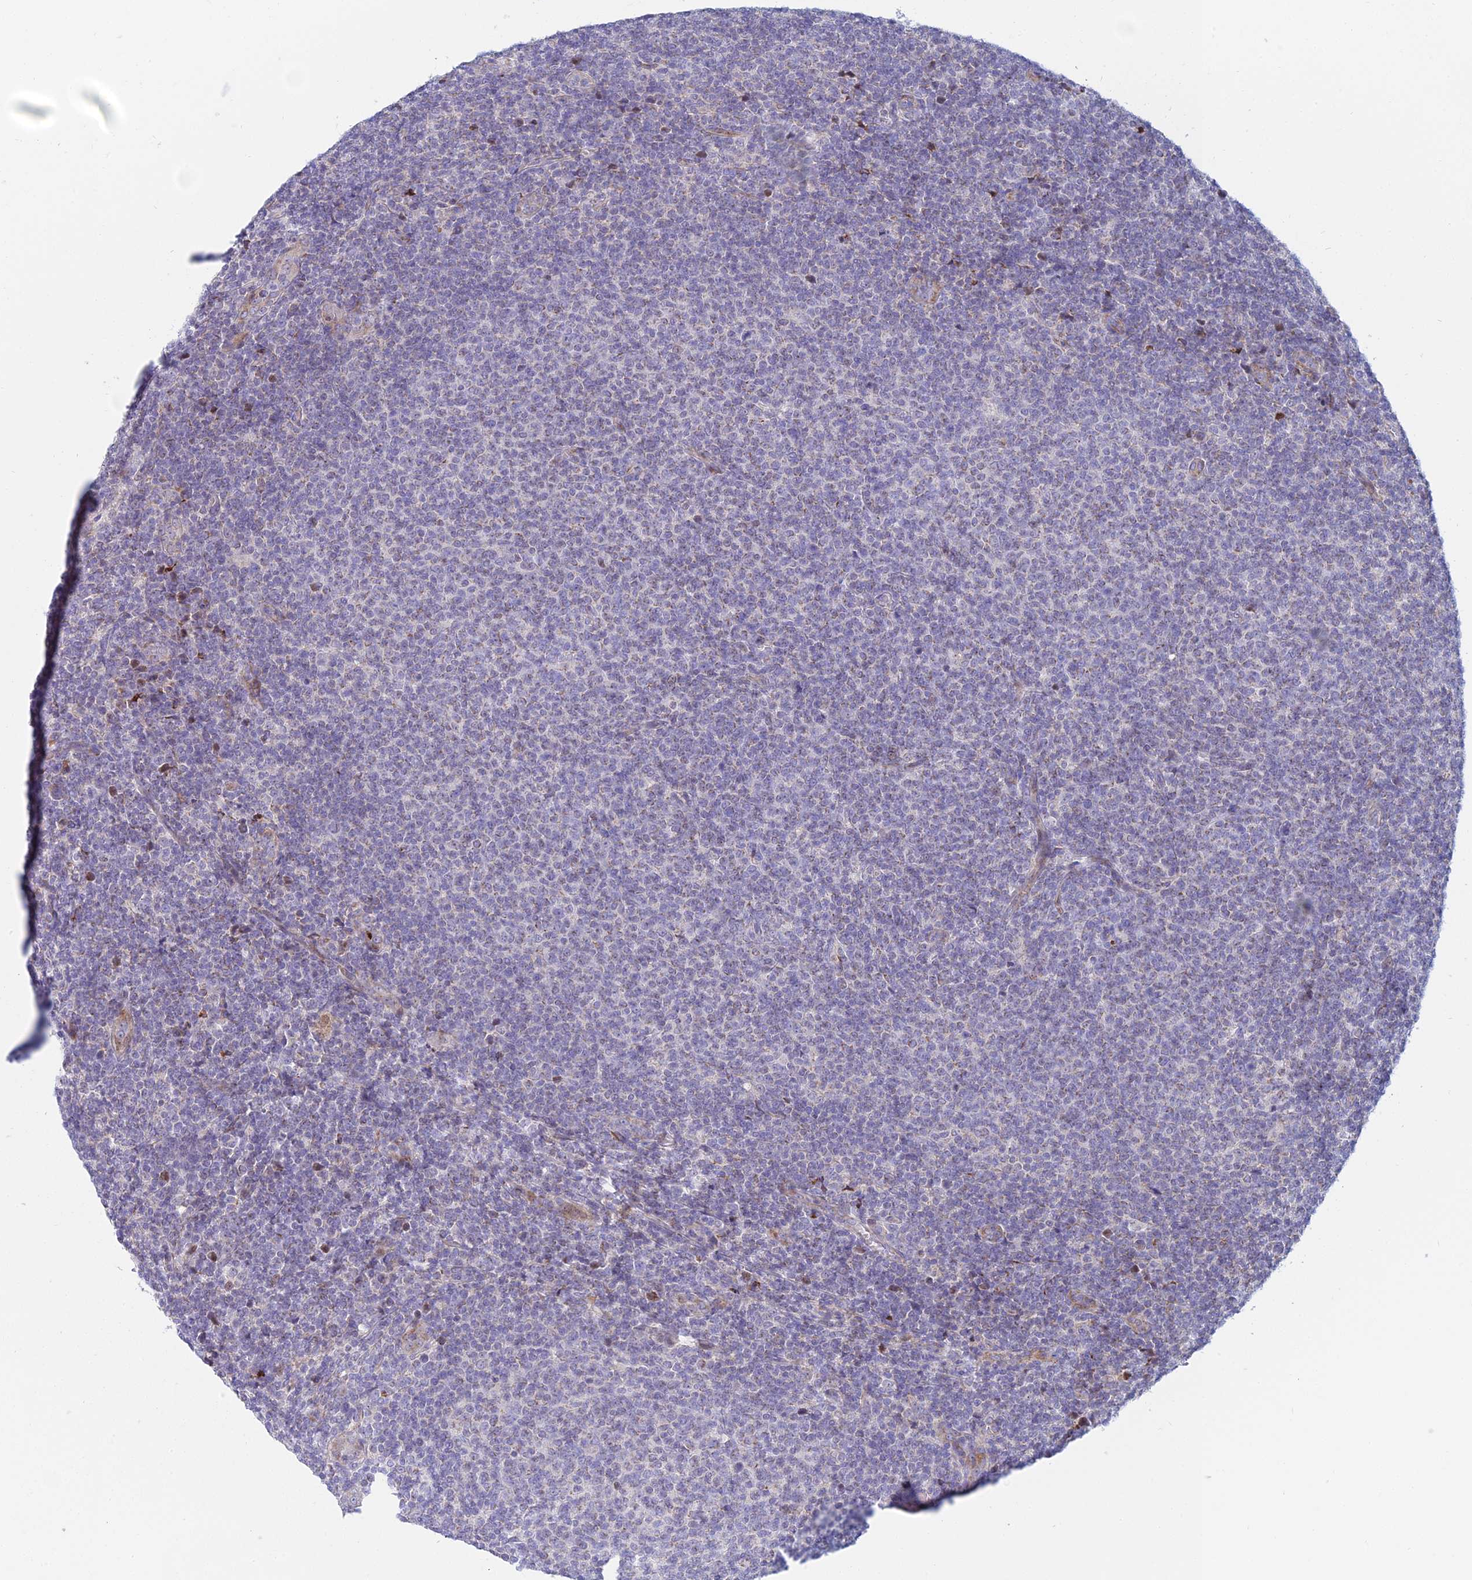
{"staining": {"intensity": "weak", "quantity": "<25%", "location": "cytoplasmic/membranous"}, "tissue": "lymphoma", "cell_type": "Tumor cells", "image_type": "cancer", "snomed": [{"axis": "morphology", "description": "Malignant lymphoma, non-Hodgkin's type, Low grade"}, {"axis": "topography", "description": "Lymph node"}], "caption": "Immunohistochemistry of low-grade malignant lymphoma, non-Hodgkin's type reveals no positivity in tumor cells. The staining is performed using DAB brown chromogen with nuclei counter-stained in using hematoxylin.", "gene": "PRR13", "patient": {"sex": "male", "age": 66}}